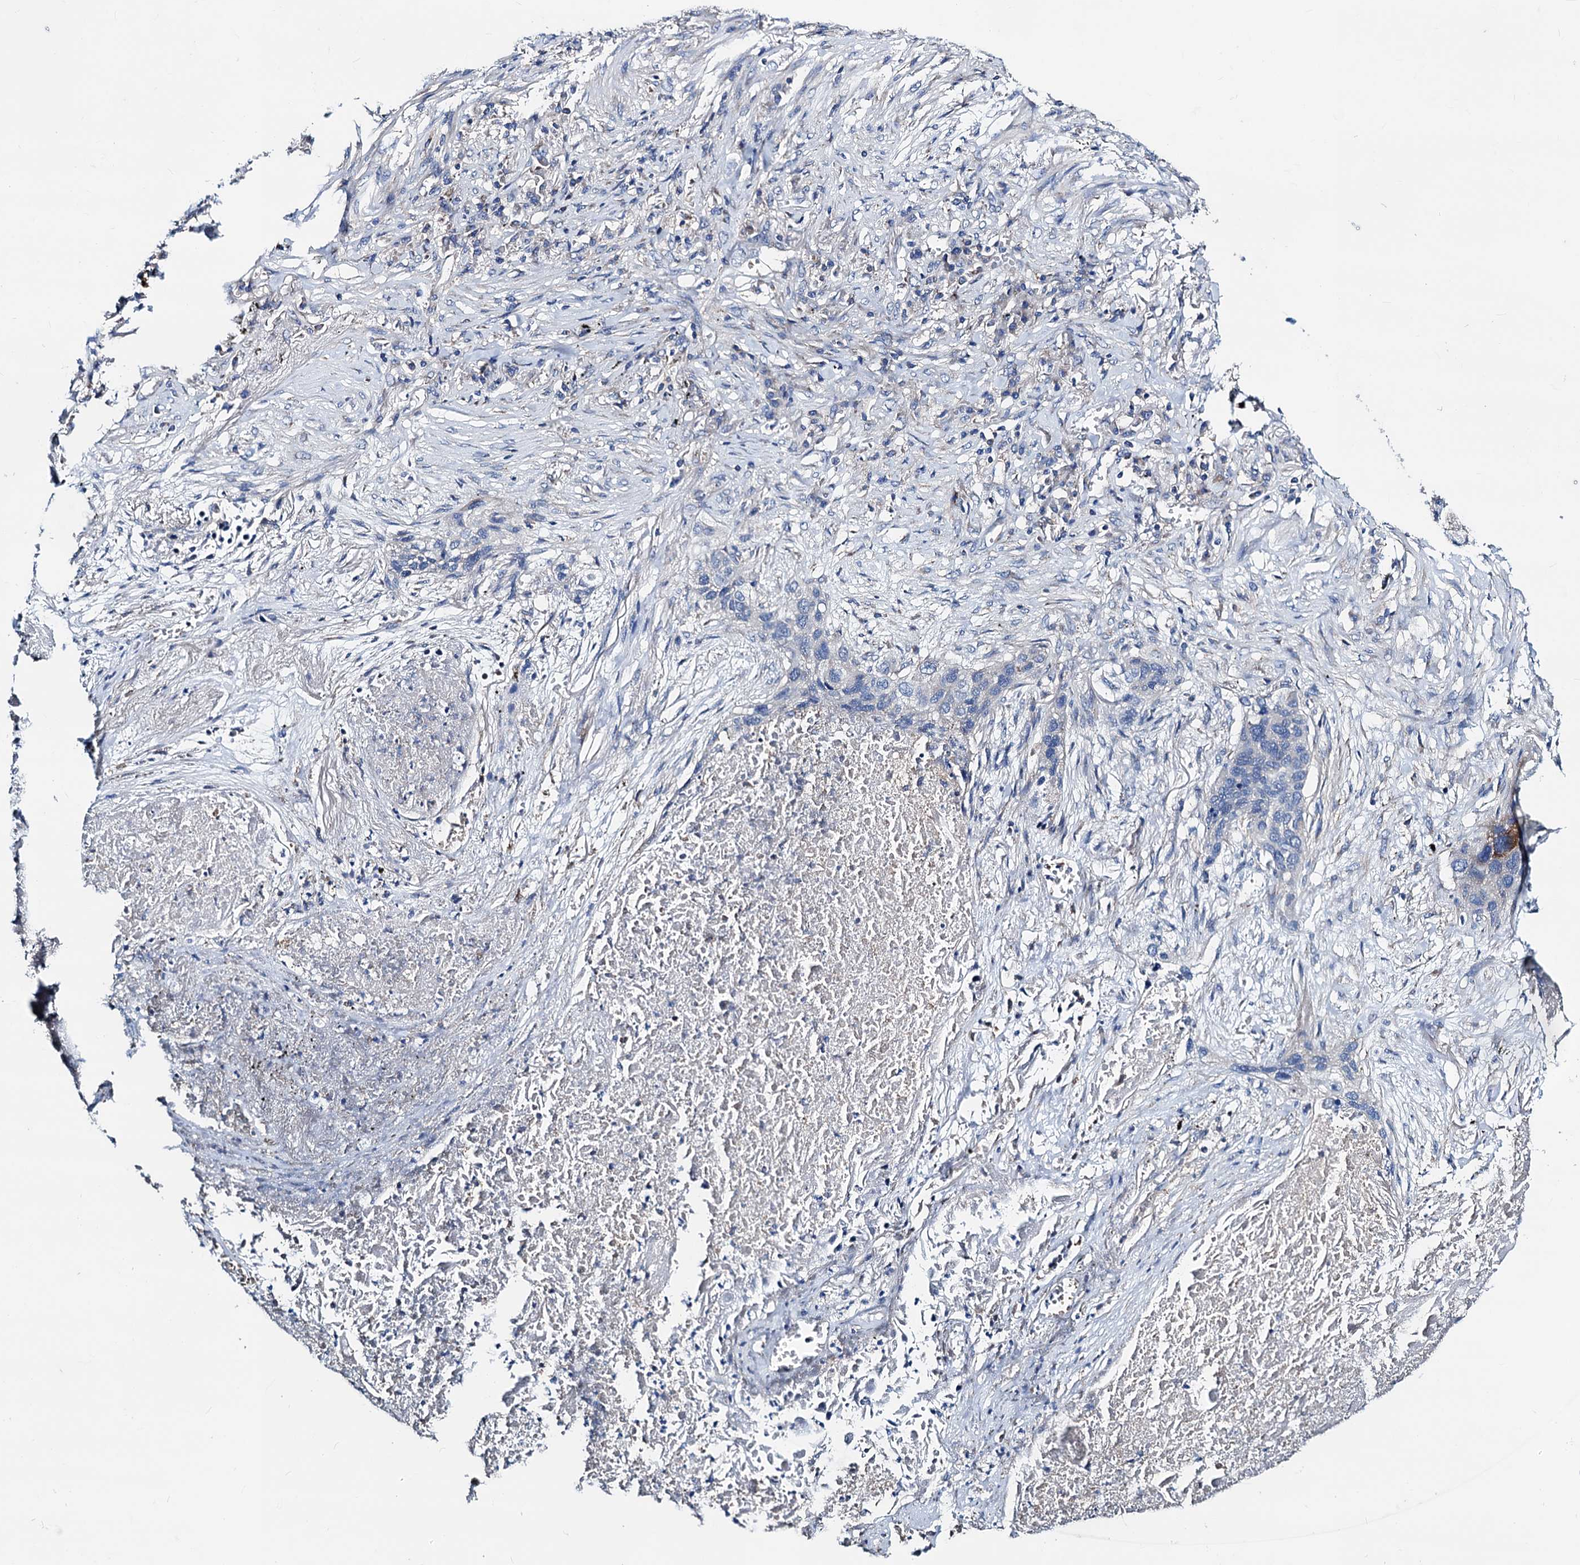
{"staining": {"intensity": "negative", "quantity": "none", "location": "none"}, "tissue": "lung cancer", "cell_type": "Tumor cells", "image_type": "cancer", "snomed": [{"axis": "morphology", "description": "Squamous cell carcinoma, NOS"}, {"axis": "topography", "description": "Lung"}], "caption": "An image of human lung cancer (squamous cell carcinoma) is negative for staining in tumor cells.", "gene": "GCOM1", "patient": {"sex": "female", "age": 63}}